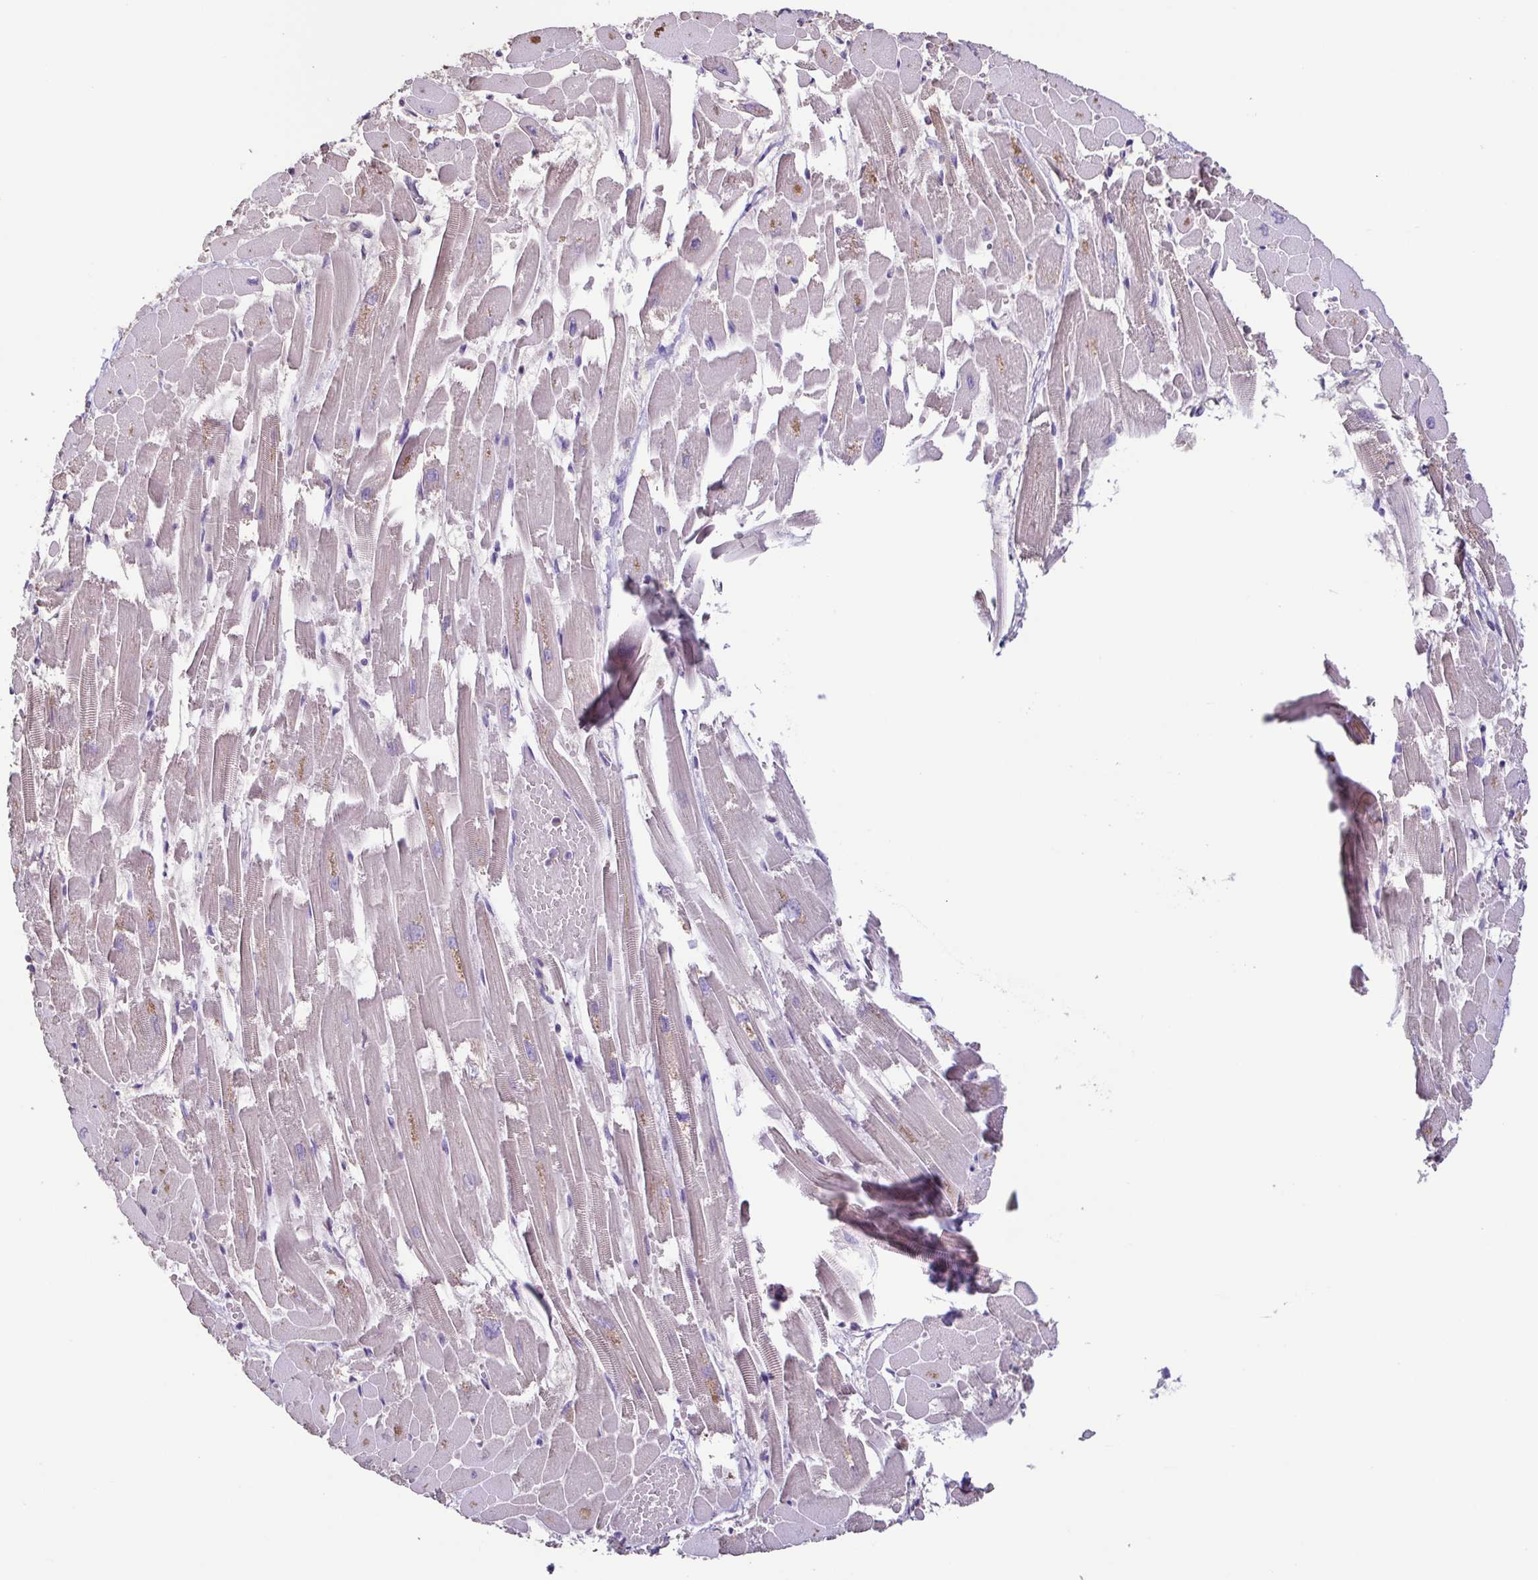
{"staining": {"intensity": "weak", "quantity": "25%-75%", "location": "cytoplasmic/membranous"}, "tissue": "heart muscle", "cell_type": "Cardiomyocytes", "image_type": "normal", "snomed": [{"axis": "morphology", "description": "Normal tissue, NOS"}, {"axis": "topography", "description": "Heart"}], "caption": "Heart muscle was stained to show a protein in brown. There is low levels of weak cytoplasmic/membranous expression in about 25%-75% of cardiomyocytes. The staining was performed using DAB (3,3'-diaminobenzidine), with brown indicating positive protein expression. Nuclei are stained blue with hematoxylin.", "gene": "ACTRT2", "patient": {"sex": "female", "age": 52}}